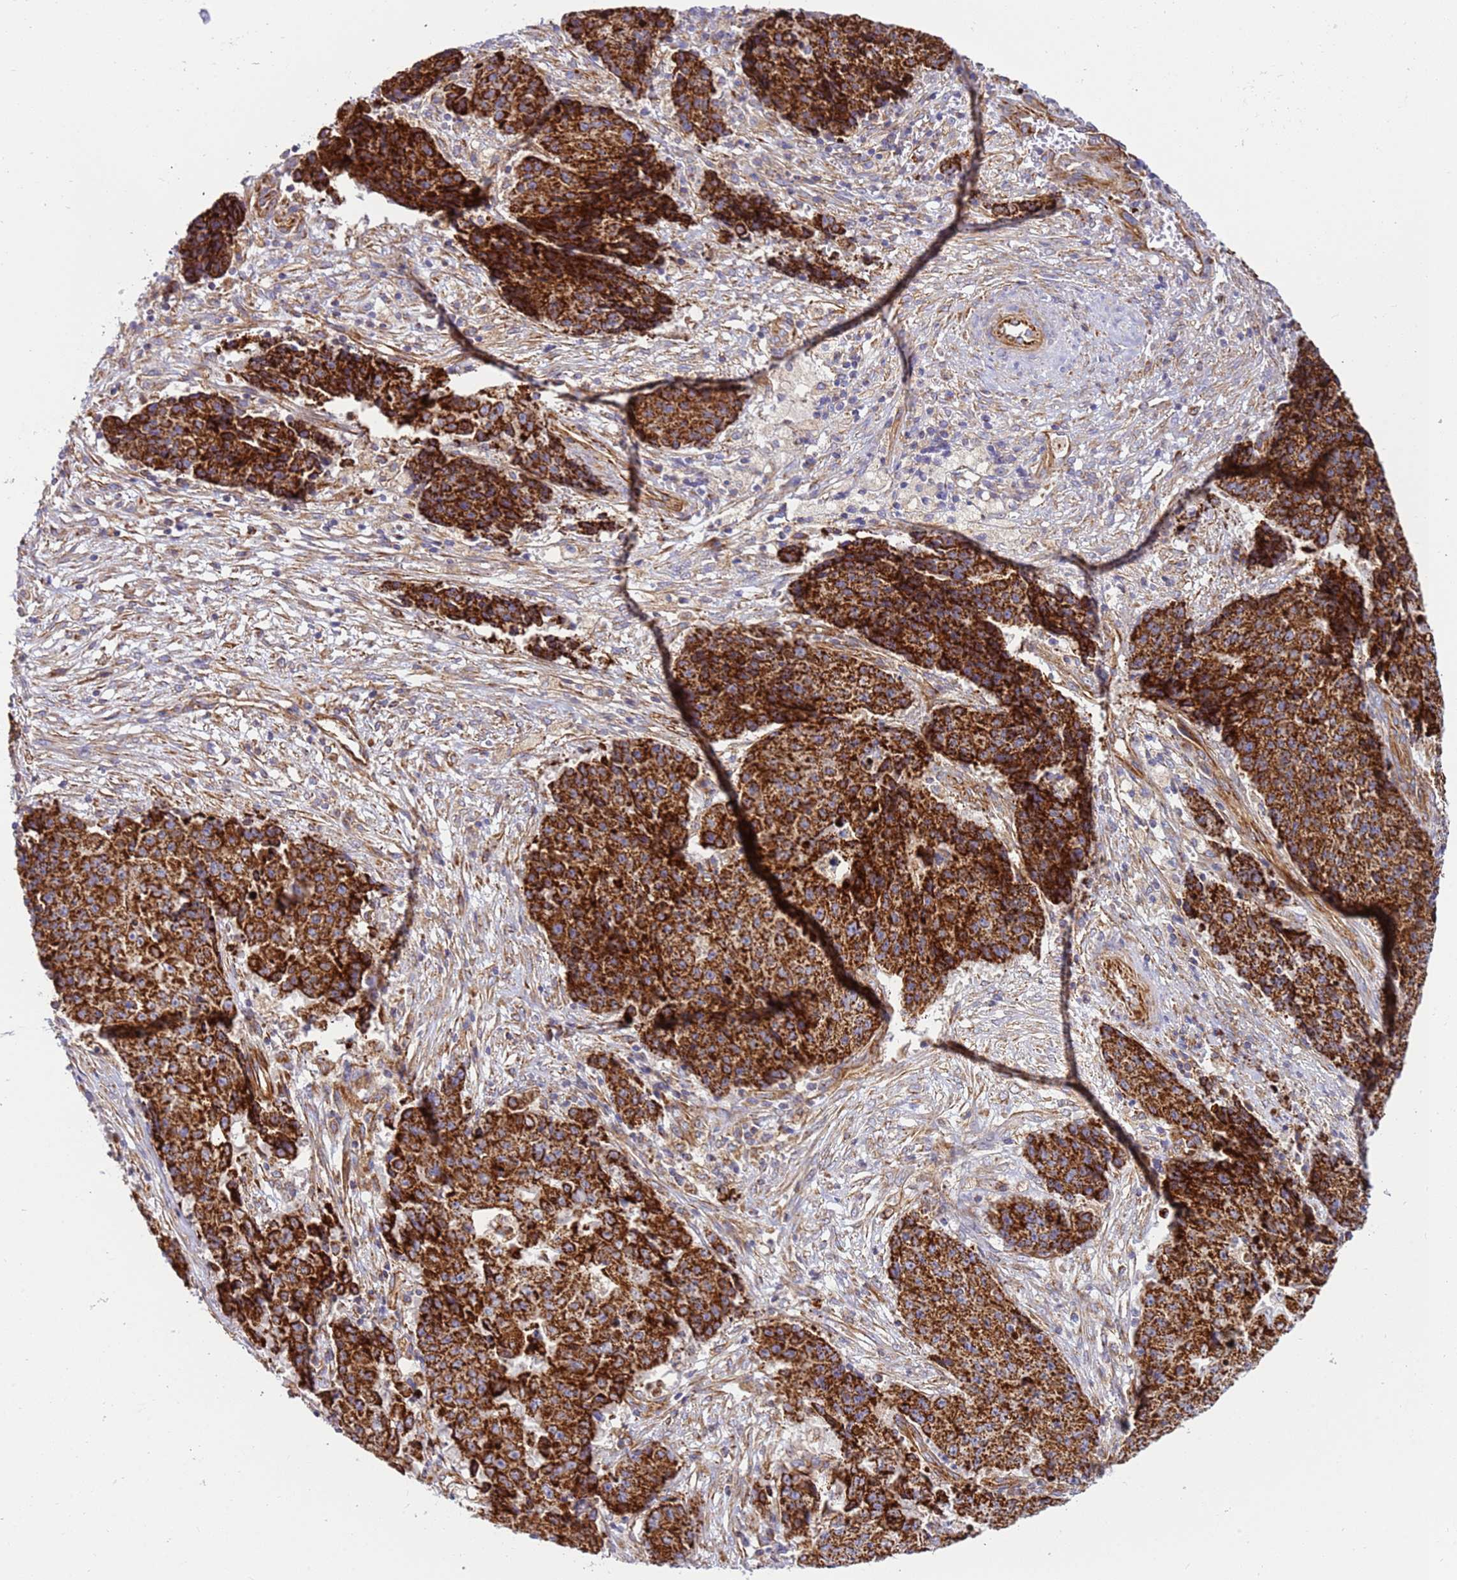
{"staining": {"intensity": "strong", "quantity": ">75%", "location": "cytoplasmic/membranous"}, "tissue": "ovarian cancer", "cell_type": "Tumor cells", "image_type": "cancer", "snomed": [{"axis": "morphology", "description": "Carcinoma, endometroid"}, {"axis": "topography", "description": "Ovary"}], "caption": "A brown stain labels strong cytoplasmic/membranous positivity of a protein in ovarian cancer (endometroid carcinoma) tumor cells.", "gene": "MRPL20", "patient": {"sex": "female", "age": 42}}